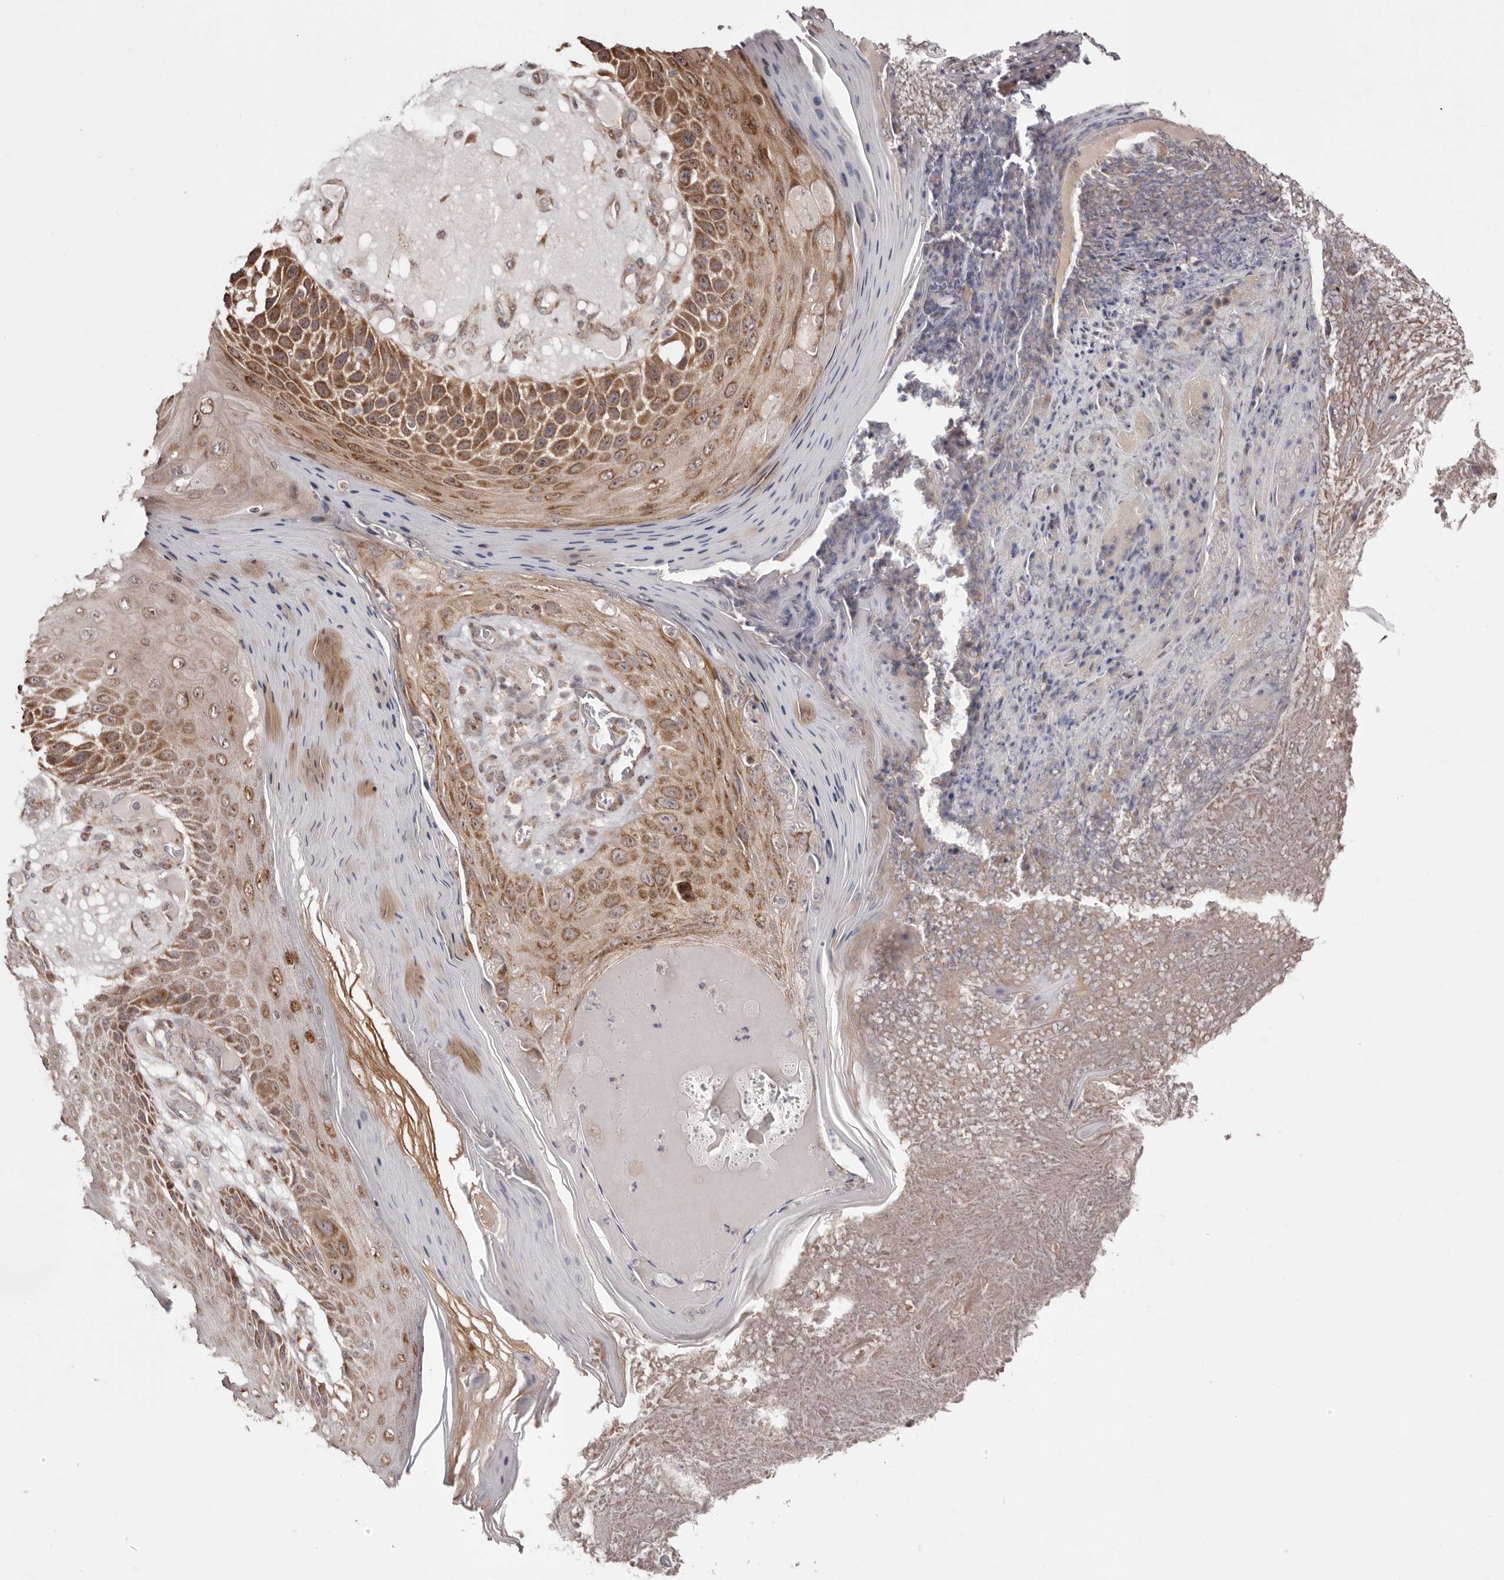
{"staining": {"intensity": "moderate", "quantity": ">75%", "location": "cytoplasmic/membranous"}, "tissue": "skin cancer", "cell_type": "Tumor cells", "image_type": "cancer", "snomed": [{"axis": "morphology", "description": "Squamous cell carcinoma, NOS"}, {"axis": "topography", "description": "Skin"}], "caption": "A histopathology image of skin cancer stained for a protein demonstrates moderate cytoplasmic/membranous brown staining in tumor cells.", "gene": "EGR3", "patient": {"sex": "female", "age": 88}}